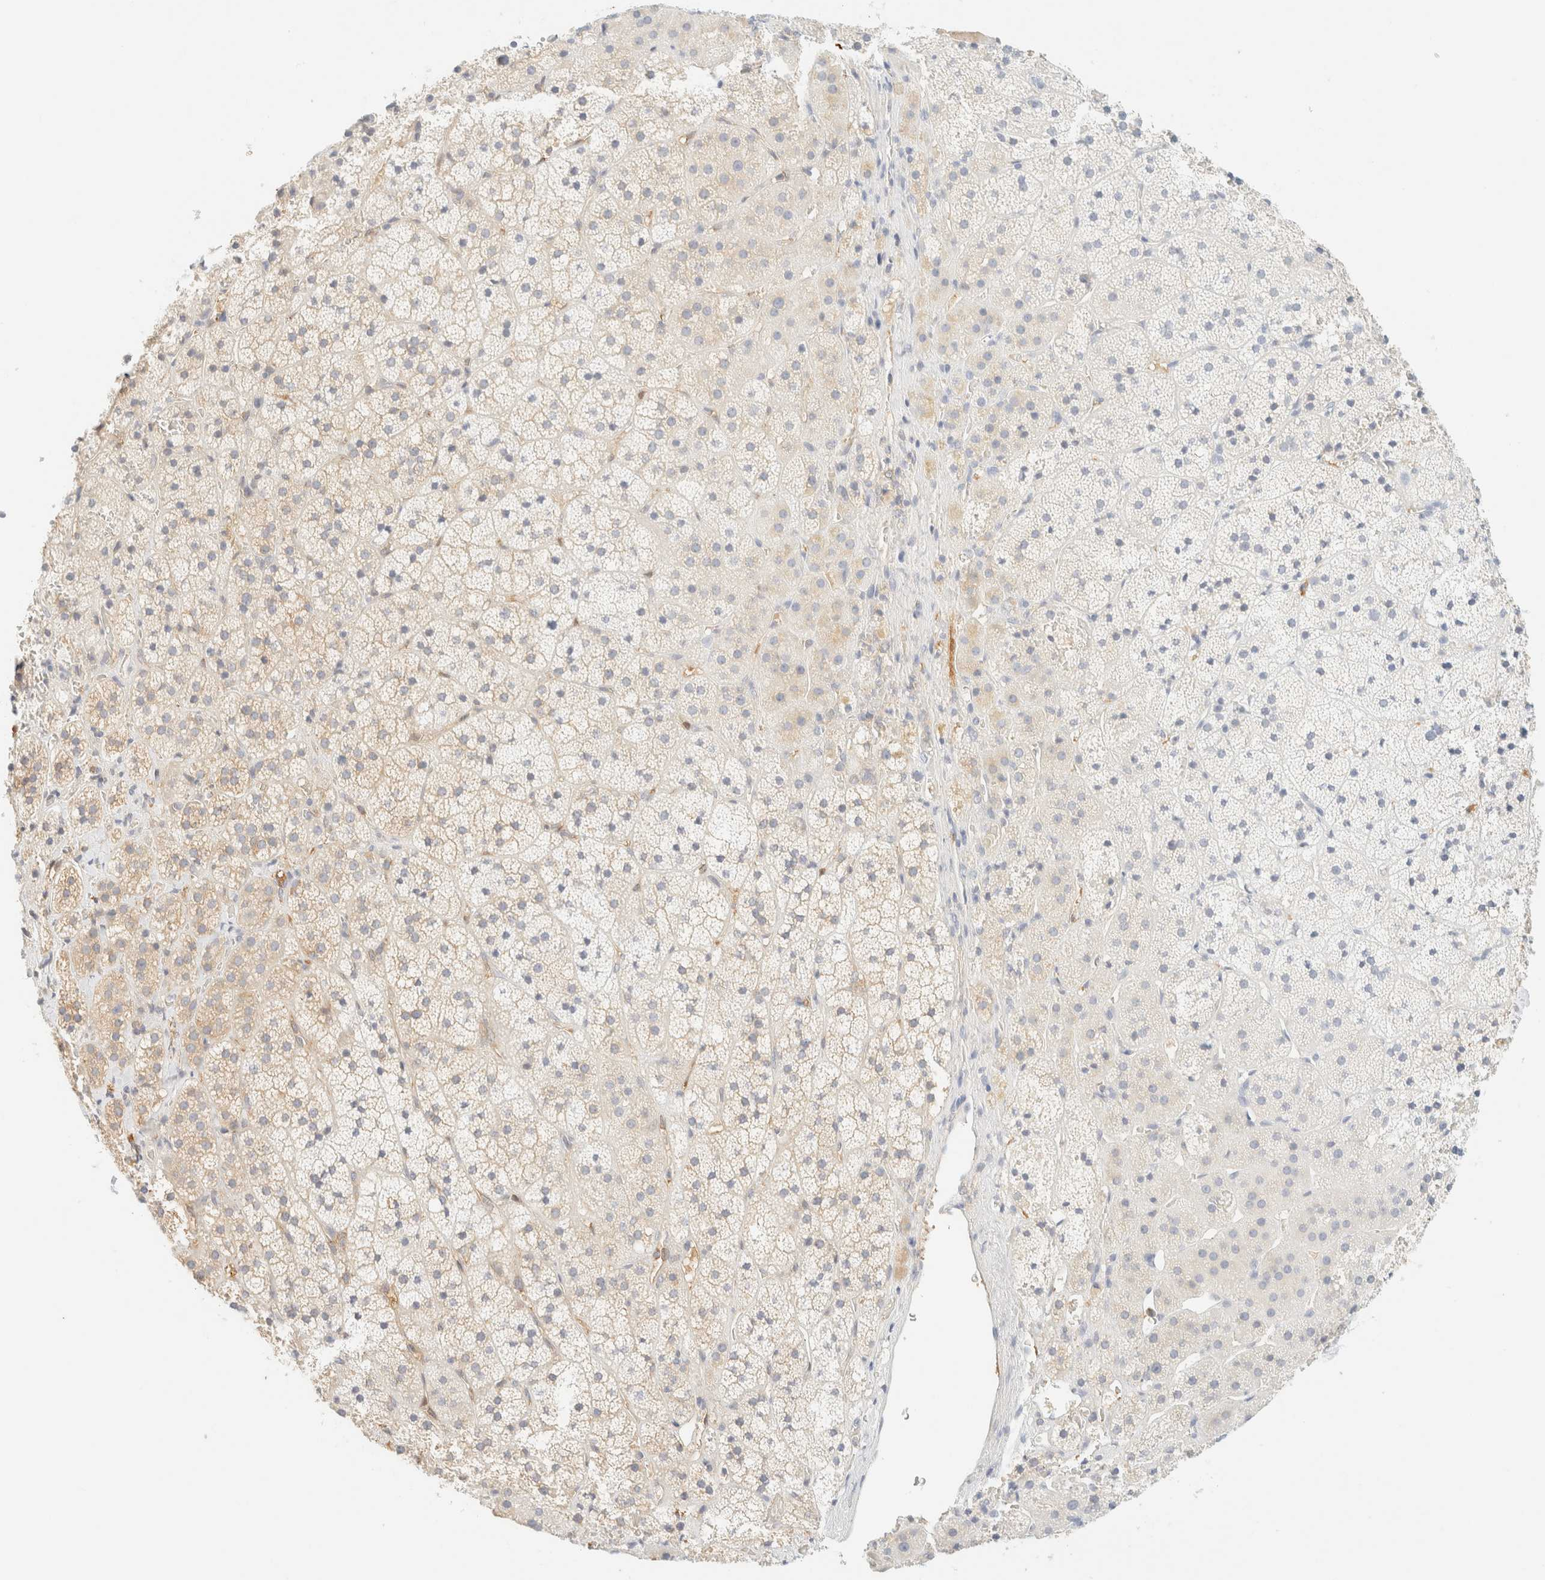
{"staining": {"intensity": "weak", "quantity": "25%-75%", "location": "cytoplasmic/membranous"}, "tissue": "adrenal gland", "cell_type": "Glandular cells", "image_type": "normal", "snomed": [{"axis": "morphology", "description": "Normal tissue, NOS"}, {"axis": "topography", "description": "Adrenal gland"}], "caption": "Protein expression analysis of normal human adrenal gland reveals weak cytoplasmic/membranous positivity in approximately 25%-75% of glandular cells.", "gene": "FHOD1", "patient": {"sex": "female", "age": 44}}